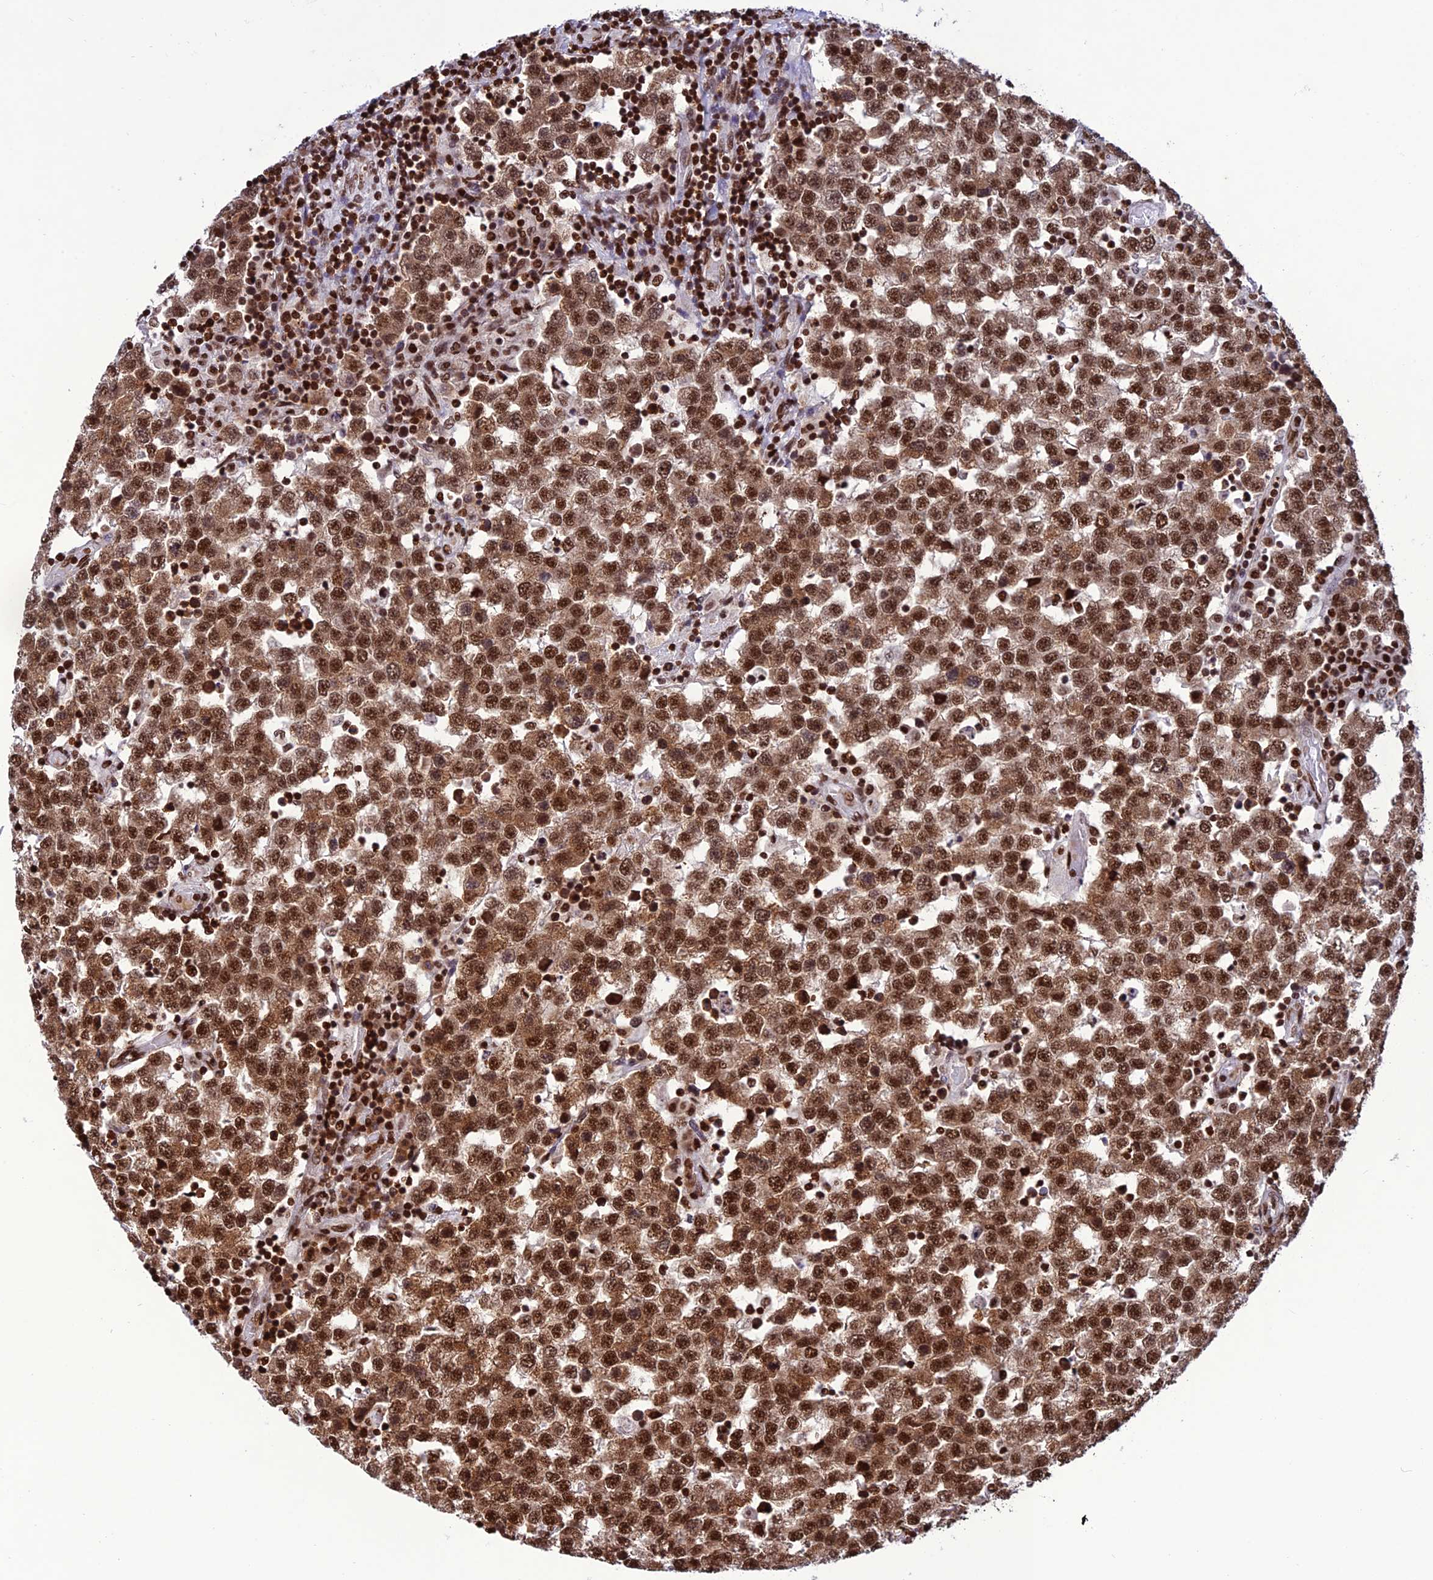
{"staining": {"intensity": "strong", "quantity": ">75%", "location": "cytoplasmic/membranous,nuclear"}, "tissue": "testis cancer", "cell_type": "Tumor cells", "image_type": "cancer", "snomed": [{"axis": "morphology", "description": "Seminoma, NOS"}, {"axis": "topography", "description": "Testis"}], "caption": "Strong cytoplasmic/membranous and nuclear staining for a protein is present in approximately >75% of tumor cells of testis cancer using immunohistochemistry.", "gene": "INO80E", "patient": {"sex": "male", "age": 34}}